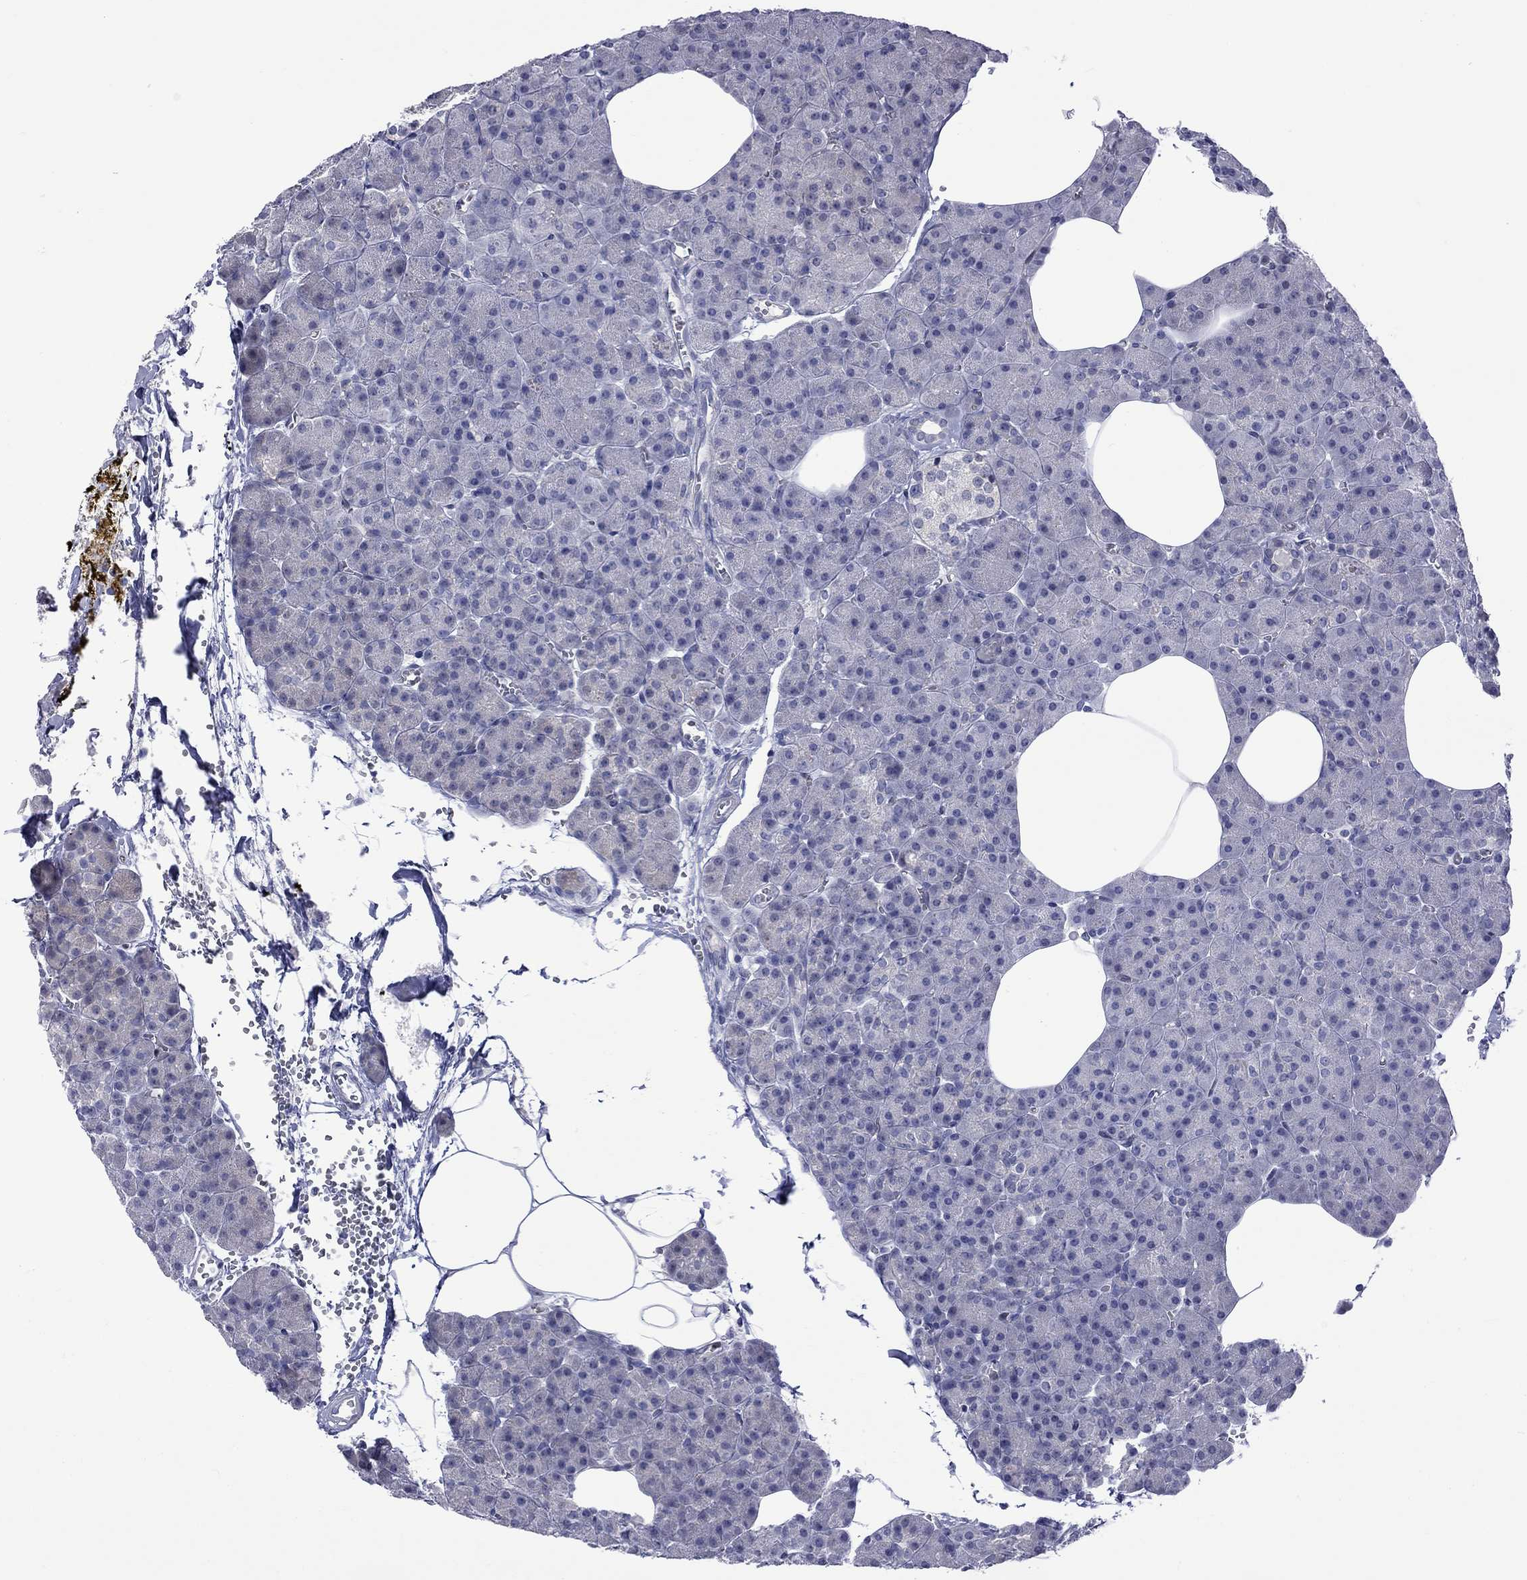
{"staining": {"intensity": "negative", "quantity": "none", "location": "none"}, "tissue": "pancreas", "cell_type": "Exocrine glandular cells", "image_type": "normal", "snomed": [{"axis": "morphology", "description": "Normal tissue, NOS"}, {"axis": "topography", "description": "Pancreas"}], "caption": "The immunohistochemistry image has no significant positivity in exocrine glandular cells of pancreas. (DAB (3,3'-diaminobenzidine) IHC, high magnification).", "gene": "CTNNBIP1", "patient": {"sex": "female", "age": 45}}